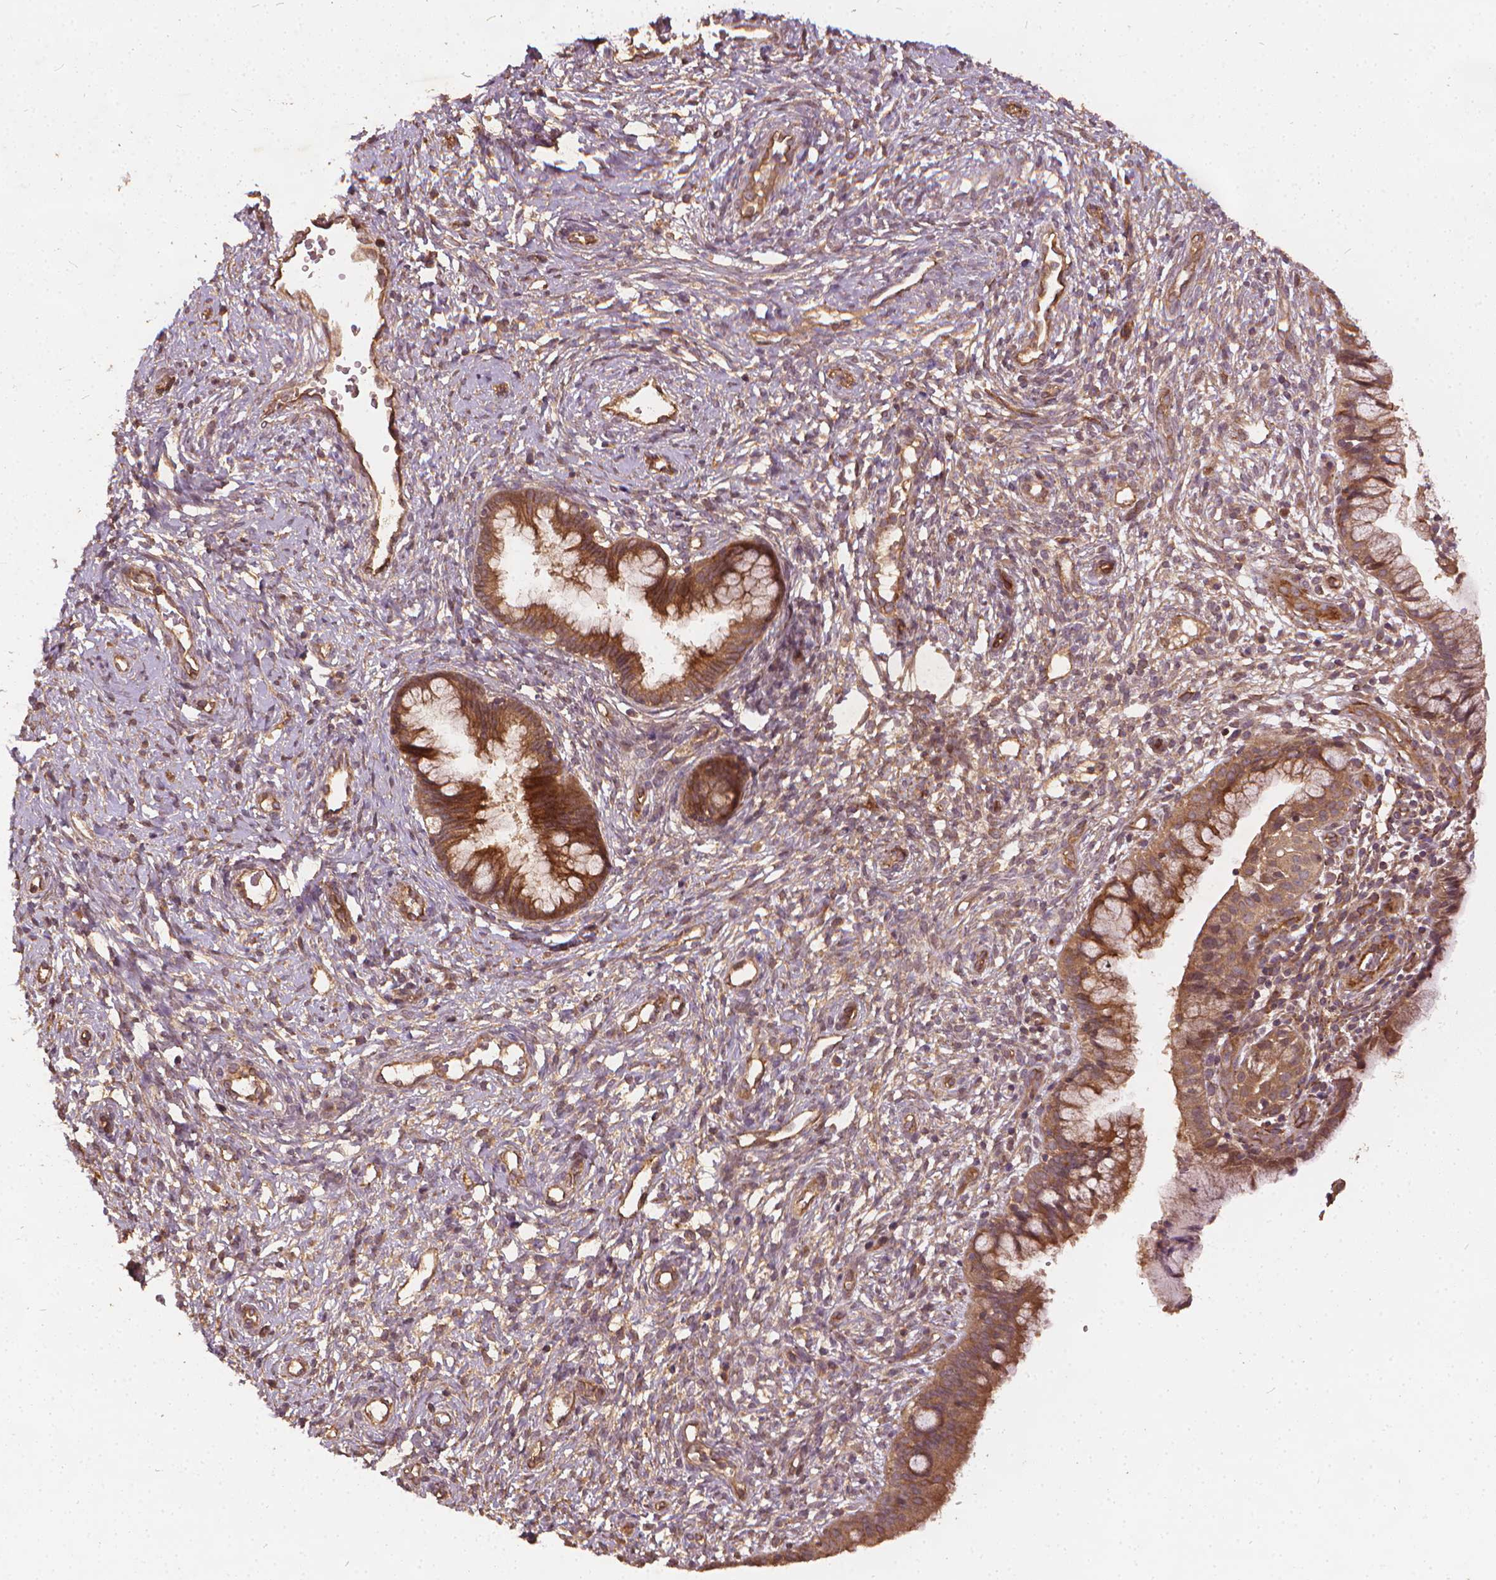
{"staining": {"intensity": "moderate", "quantity": ">75%", "location": "cytoplasmic/membranous"}, "tissue": "cervical cancer", "cell_type": "Tumor cells", "image_type": "cancer", "snomed": [{"axis": "morphology", "description": "Squamous cell carcinoma, NOS"}, {"axis": "topography", "description": "Cervix"}], "caption": "A histopathology image showing moderate cytoplasmic/membranous positivity in about >75% of tumor cells in cervical cancer, as visualized by brown immunohistochemical staining.", "gene": "UBXN2A", "patient": {"sex": "female", "age": 32}}